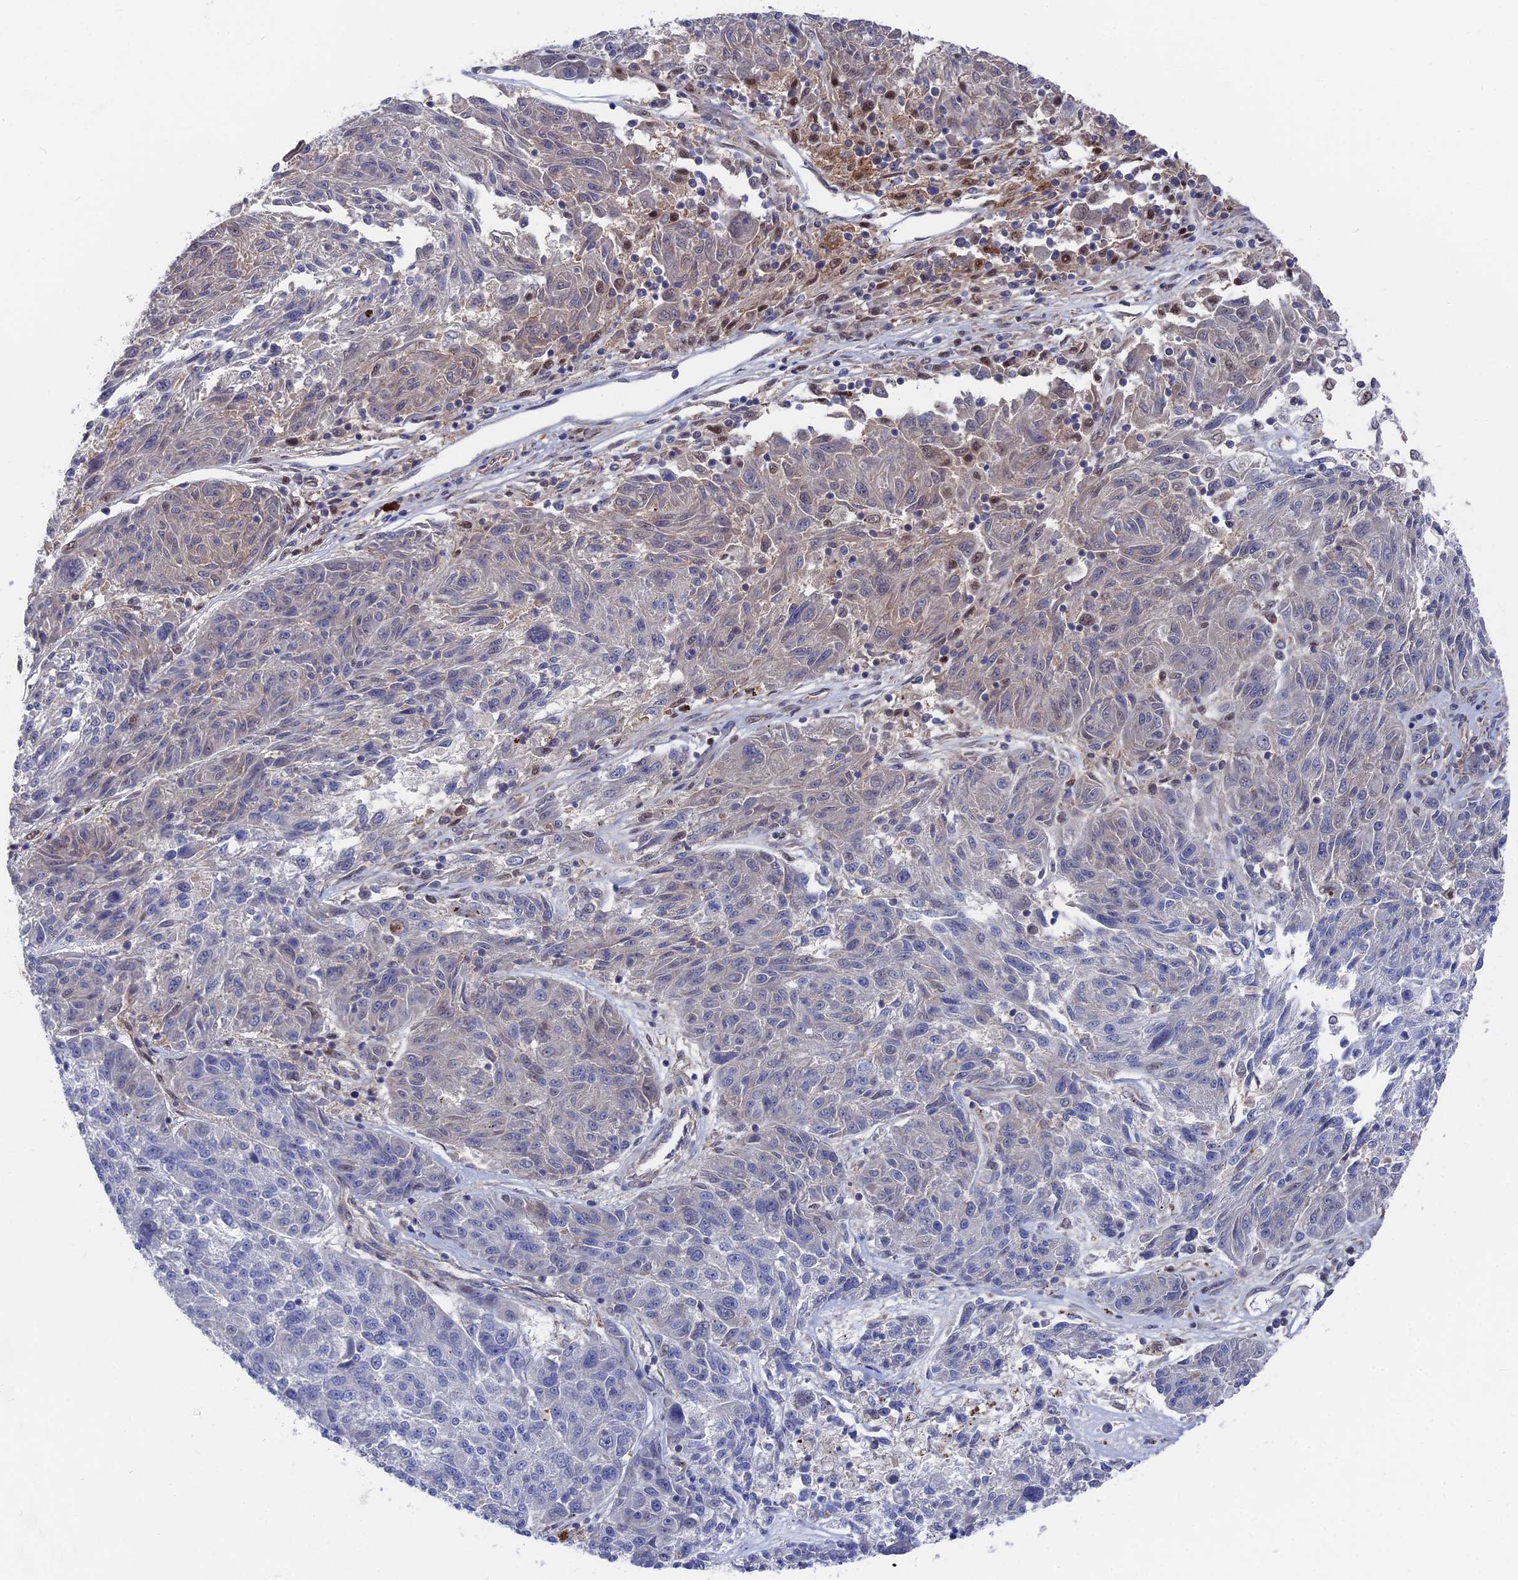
{"staining": {"intensity": "negative", "quantity": "none", "location": "none"}, "tissue": "melanoma", "cell_type": "Tumor cells", "image_type": "cancer", "snomed": [{"axis": "morphology", "description": "Malignant melanoma, NOS"}, {"axis": "topography", "description": "Skin"}], "caption": "The photomicrograph shows no significant expression in tumor cells of malignant melanoma. (DAB IHC, high magnification).", "gene": "UNC5D", "patient": {"sex": "male", "age": 53}}